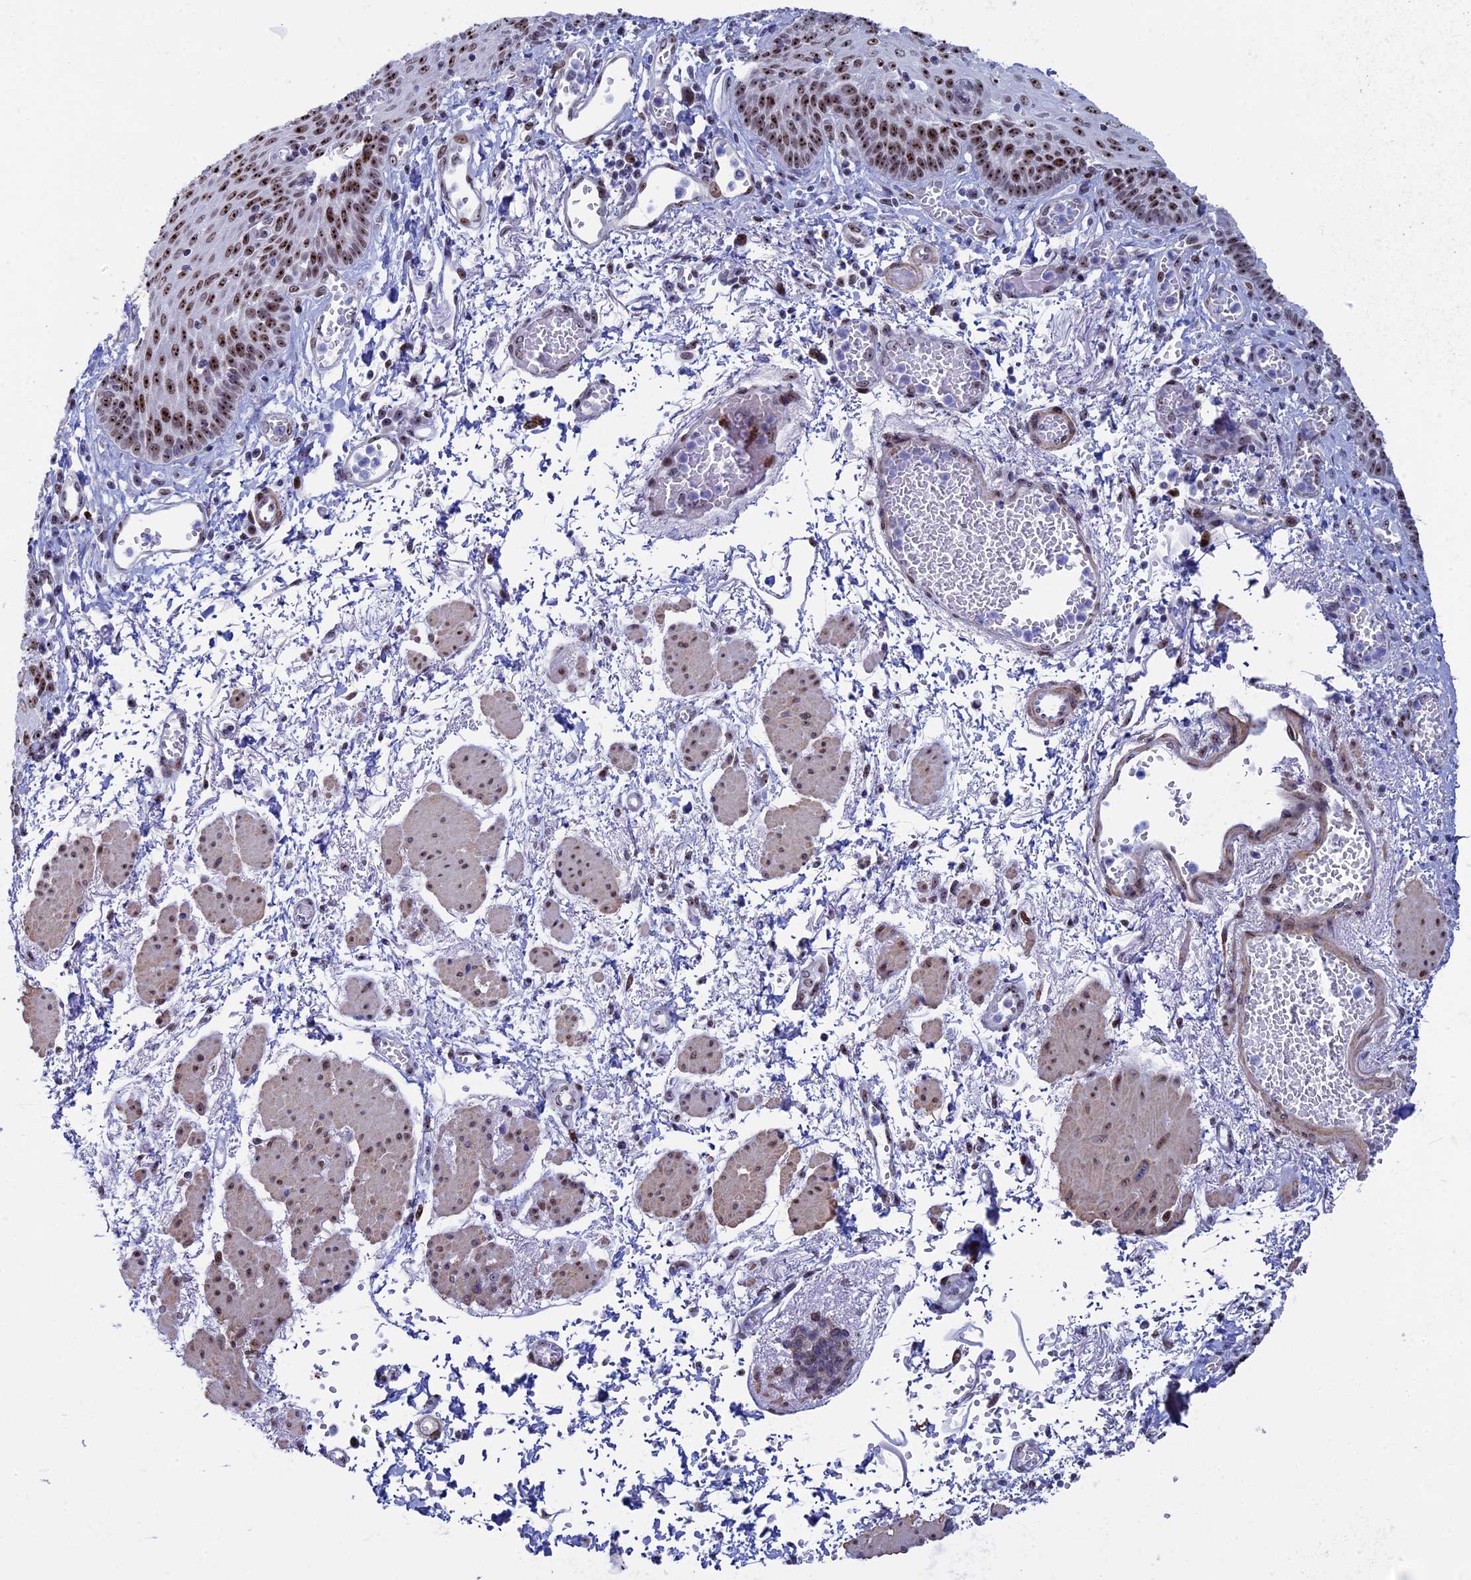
{"staining": {"intensity": "strong", "quantity": ">75%", "location": "nuclear"}, "tissue": "esophagus", "cell_type": "Squamous epithelial cells", "image_type": "normal", "snomed": [{"axis": "morphology", "description": "Normal tissue, NOS"}, {"axis": "topography", "description": "Esophagus"}], "caption": "Brown immunohistochemical staining in unremarkable human esophagus demonstrates strong nuclear positivity in about >75% of squamous epithelial cells.", "gene": "CCDC86", "patient": {"sex": "male", "age": 81}}